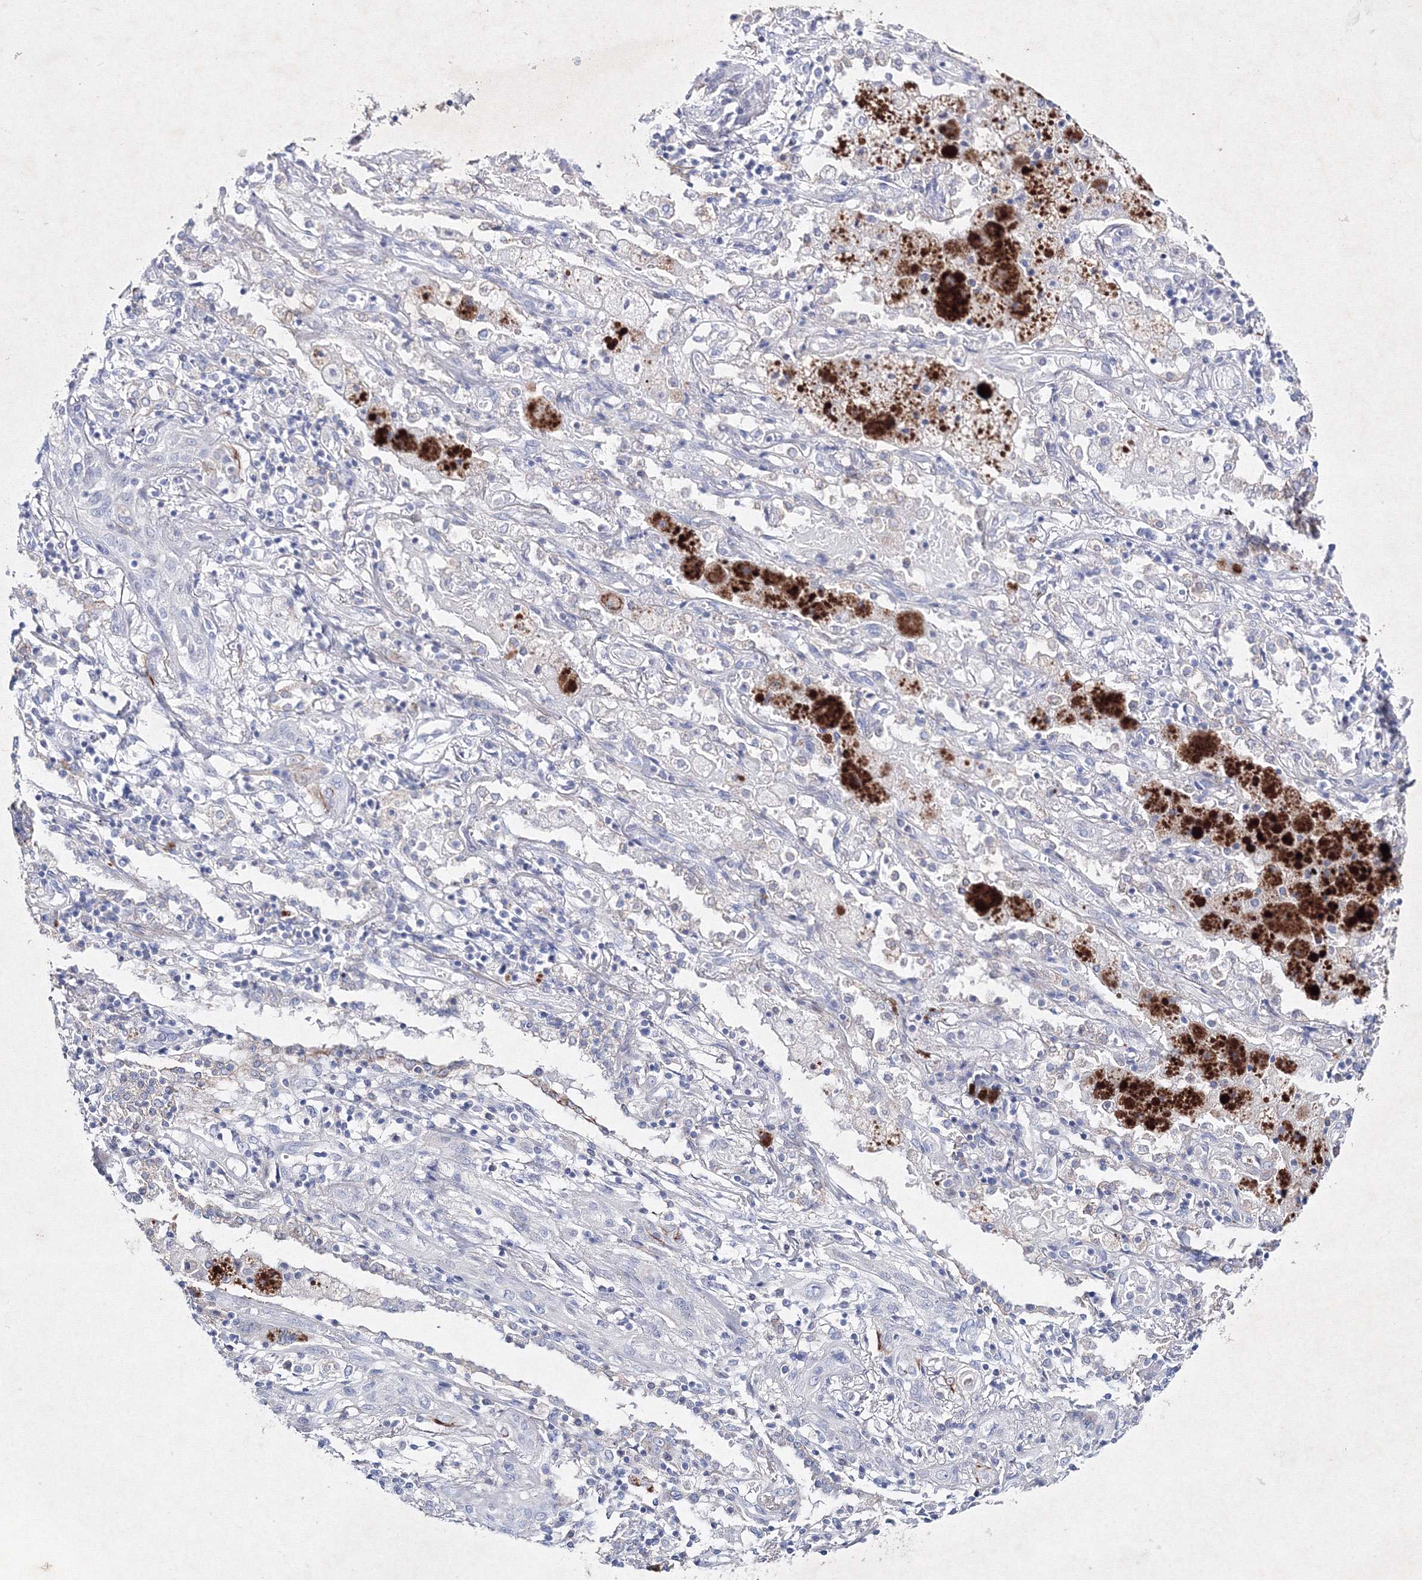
{"staining": {"intensity": "negative", "quantity": "none", "location": "none"}, "tissue": "lung cancer", "cell_type": "Tumor cells", "image_type": "cancer", "snomed": [{"axis": "morphology", "description": "Squamous cell carcinoma, NOS"}, {"axis": "topography", "description": "Lung"}], "caption": "Protein analysis of lung cancer (squamous cell carcinoma) displays no significant positivity in tumor cells. The staining is performed using DAB brown chromogen with nuclei counter-stained in using hematoxylin.", "gene": "SMIM29", "patient": {"sex": "female", "age": 47}}